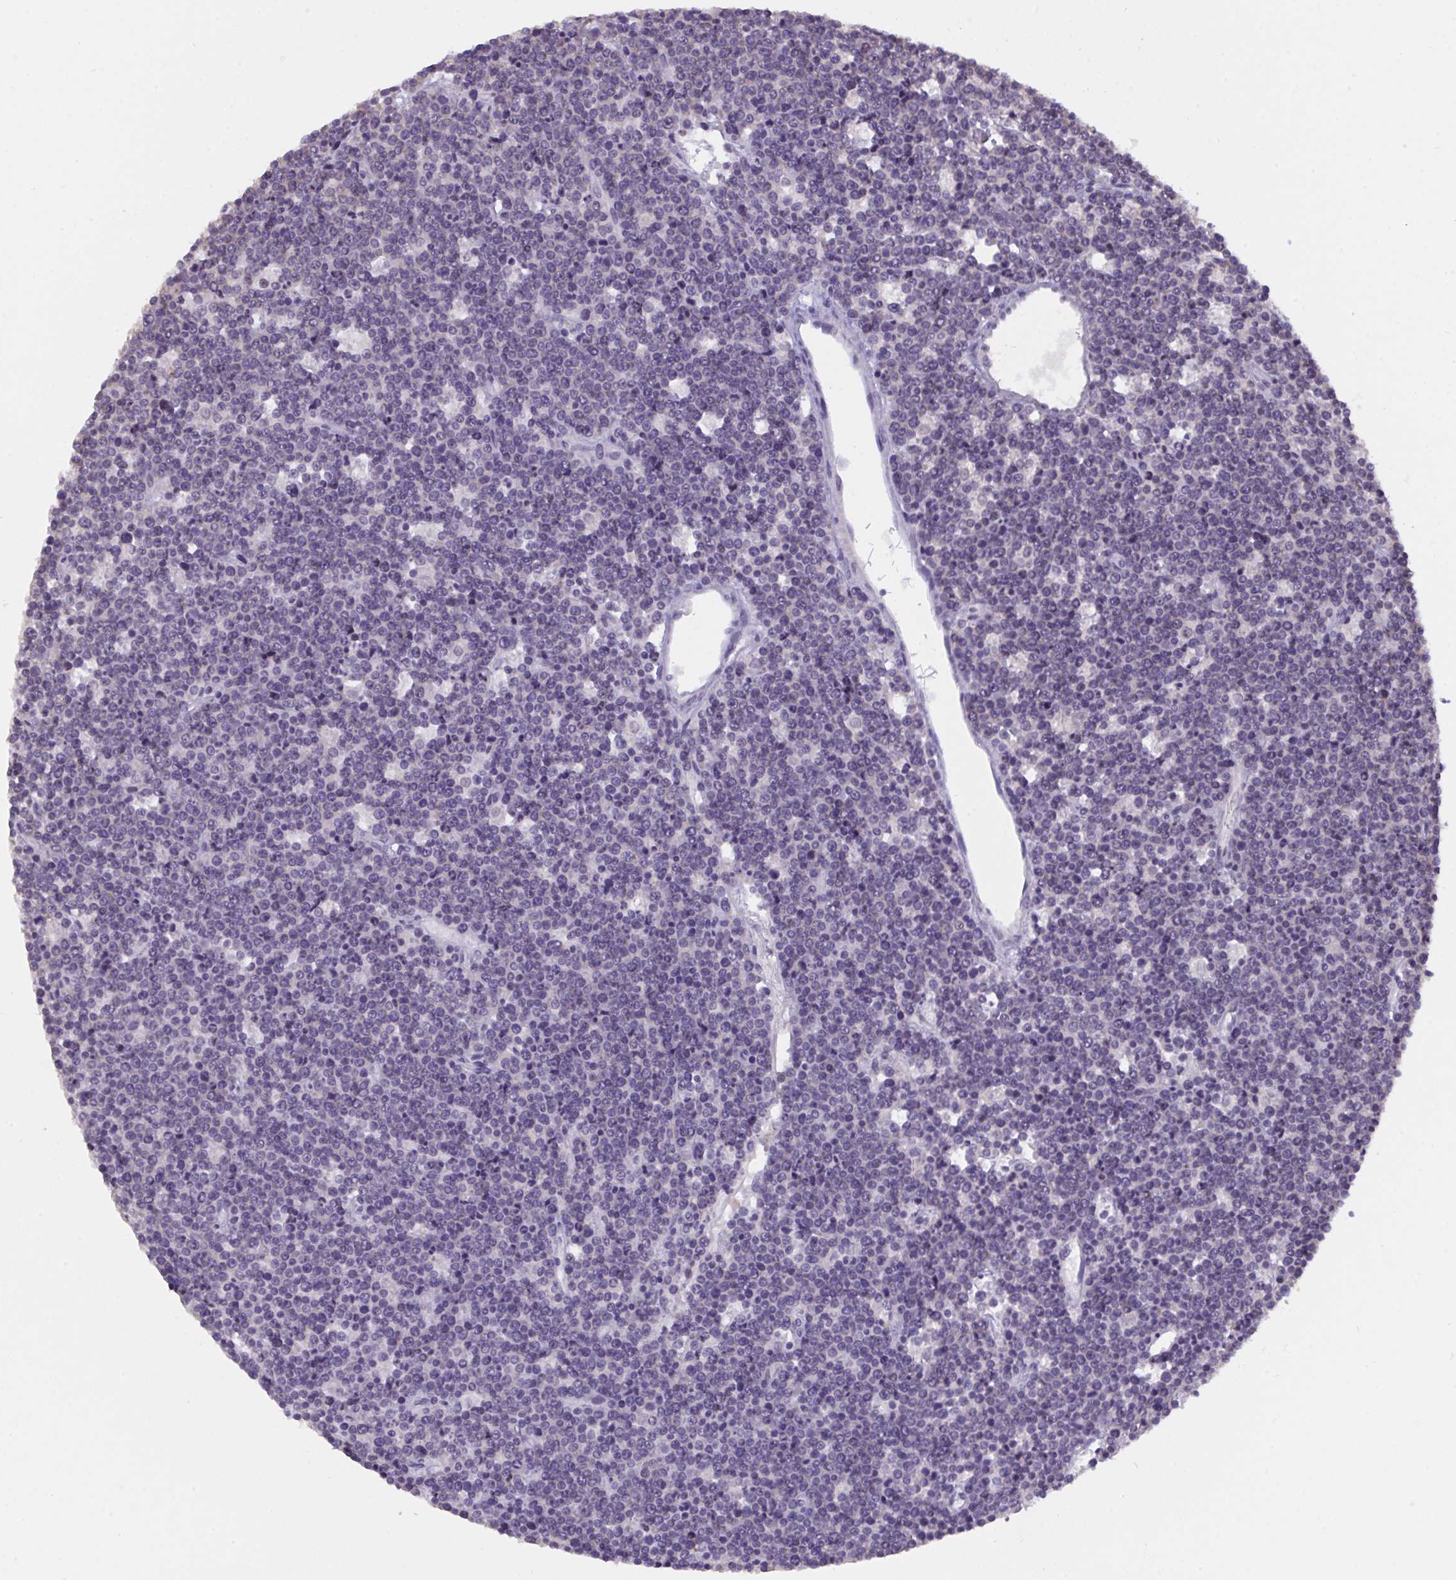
{"staining": {"intensity": "negative", "quantity": "none", "location": "none"}, "tissue": "lymphoma", "cell_type": "Tumor cells", "image_type": "cancer", "snomed": [{"axis": "morphology", "description": "Malignant lymphoma, non-Hodgkin's type, High grade"}, {"axis": "topography", "description": "Ovary"}], "caption": "Protein analysis of malignant lymphoma, non-Hodgkin's type (high-grade) exhibits no significant positivity in tumor cells.", "gene": "SERPINB13", "patient": {"sex": "female", "age": 56}}